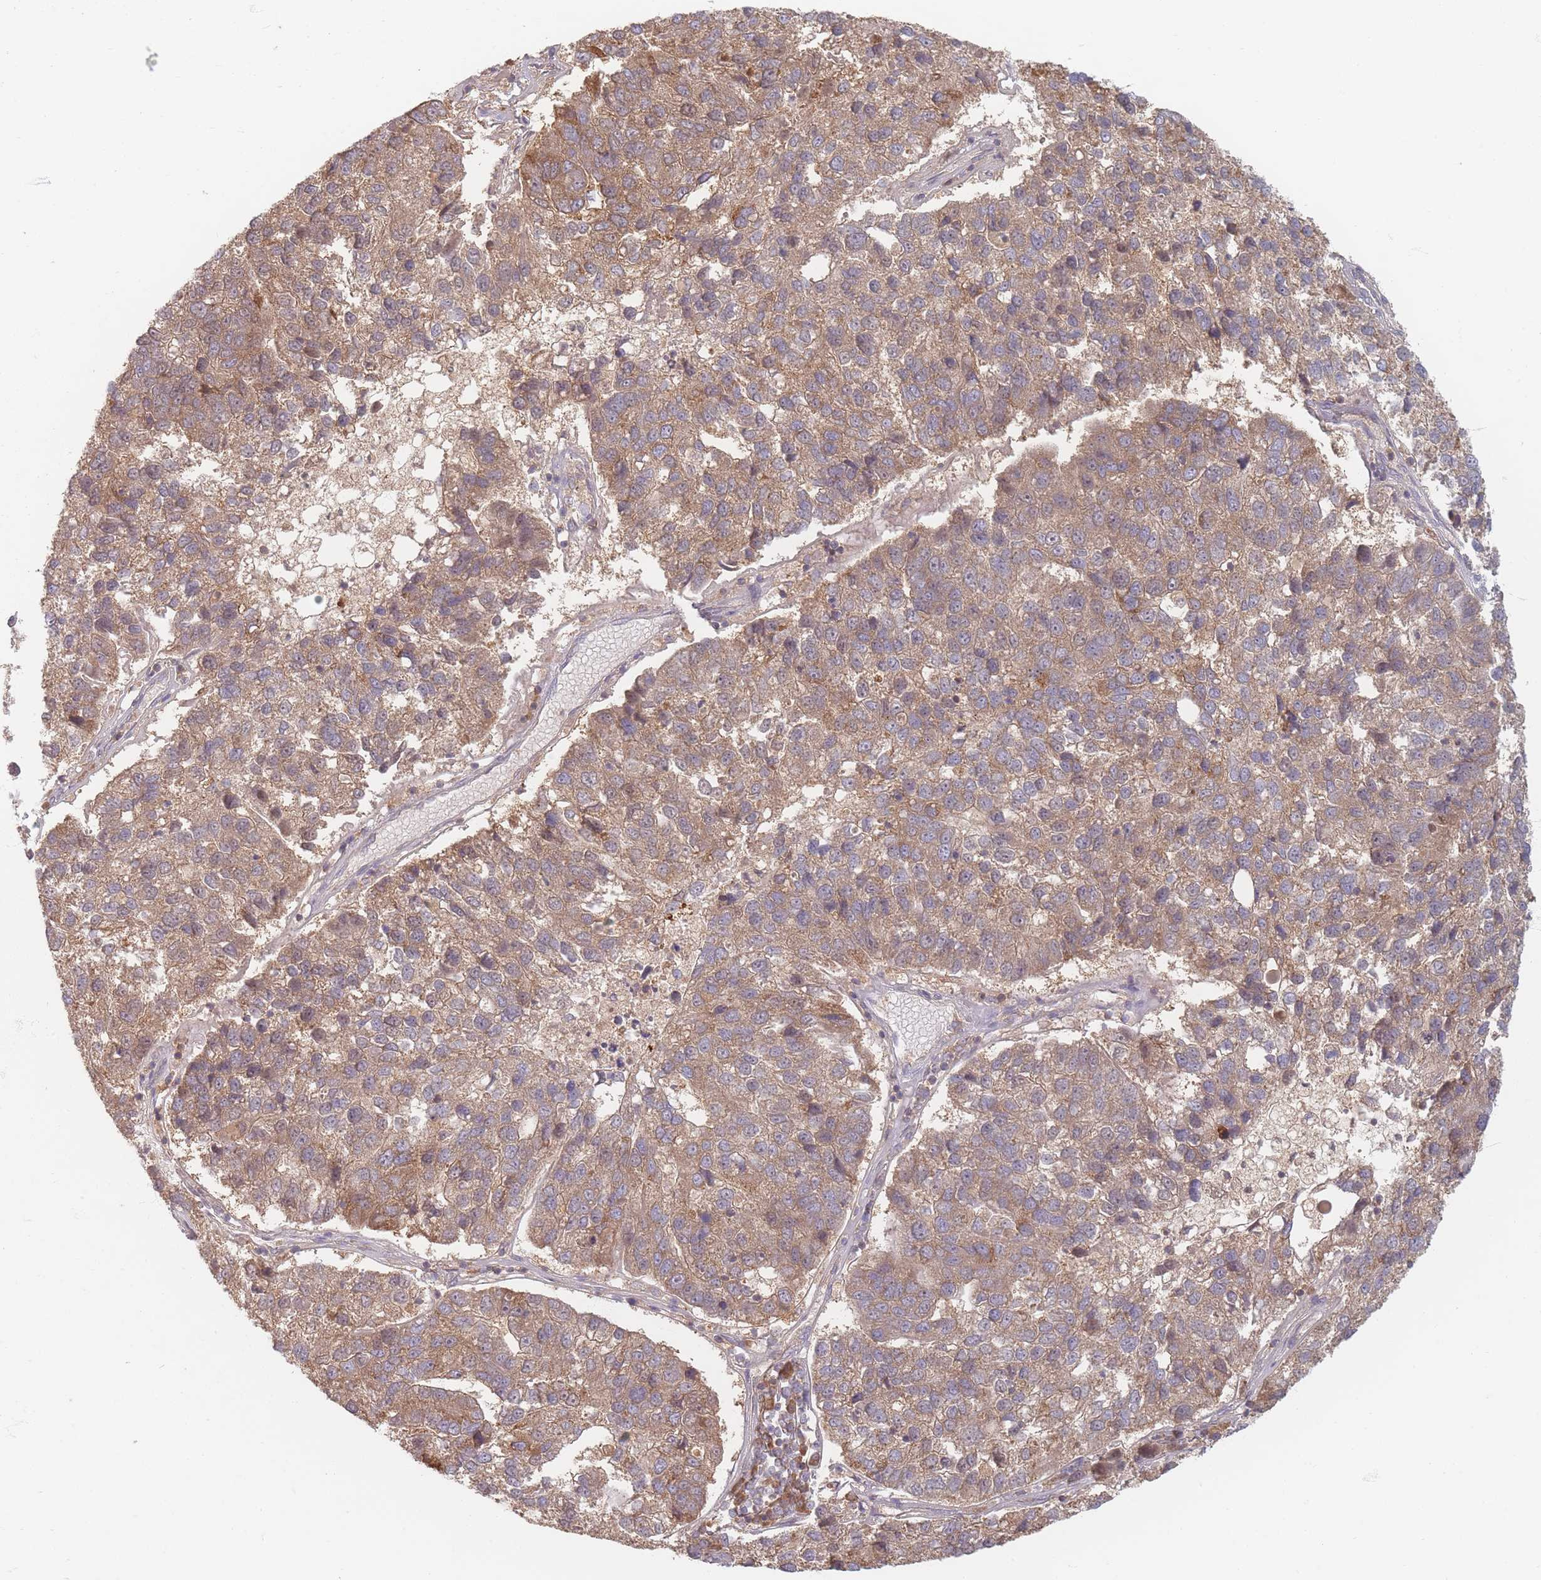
{"staining": {"intensity": "moderate", "quantity": ">75%", "location": "cytoplasmic/membranous"}, "tissue": "pancreatic cancer", "cell_type": "Tumor cells", "image_type": "cancer", "snomed": [{"axis": "morphology", "description": "Adenocarcinoma, NOS"}, {"axis": "topography", "description": "Pancreas"}], "caption": "DAB immunohistochemical staining of adenocarcinoma (pancreatic) reveals moderate cytoplasmic/membranous protein positivity in about >75% of tumor cells.", "gene": "SLC35F3", "patient": {"sex": "female", "age": 61}}